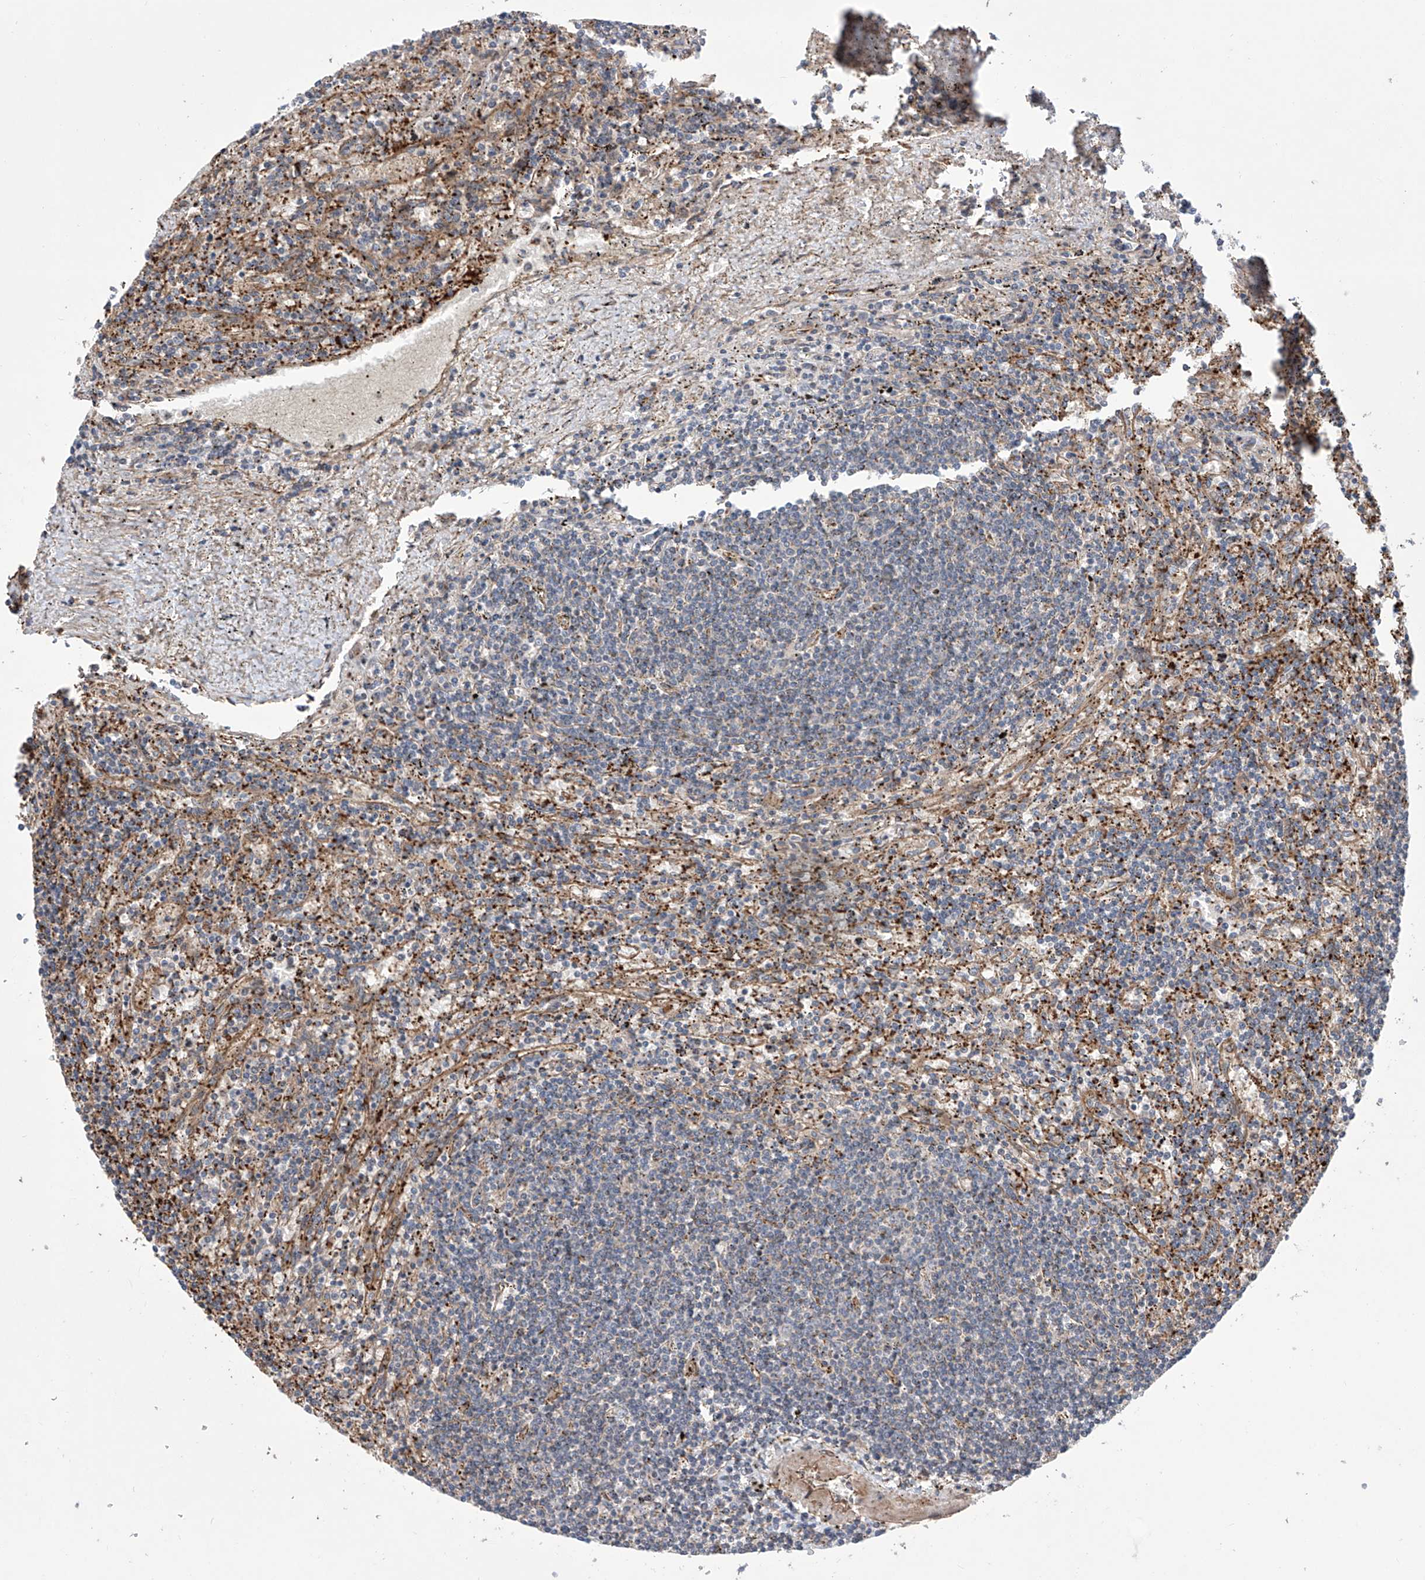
{"staining": {"intensity": "negative", "quantity": "none", "location": "none"}, "tissue": "lymphoma", "cell_type": "Tumor cells", "image_type": "cancer", "snomed": [{"axis": "morphology", "description": "Malignant lymphoma, non-Hodgkin's type, Low grade"}, {"axis": "topography", "description": "Spleen"}], "caption": "High power microscopy image of an IHC photomicrograph of malignant lymphoma, non-Hodgkin's type (low-grade), revealing no significant expression in tumor cells. (Immunohistochemistry (ihc), brightfield microscopy, high magnification).", "gene": "APAF1", "patient": {"sex": "male", "age": 76}}